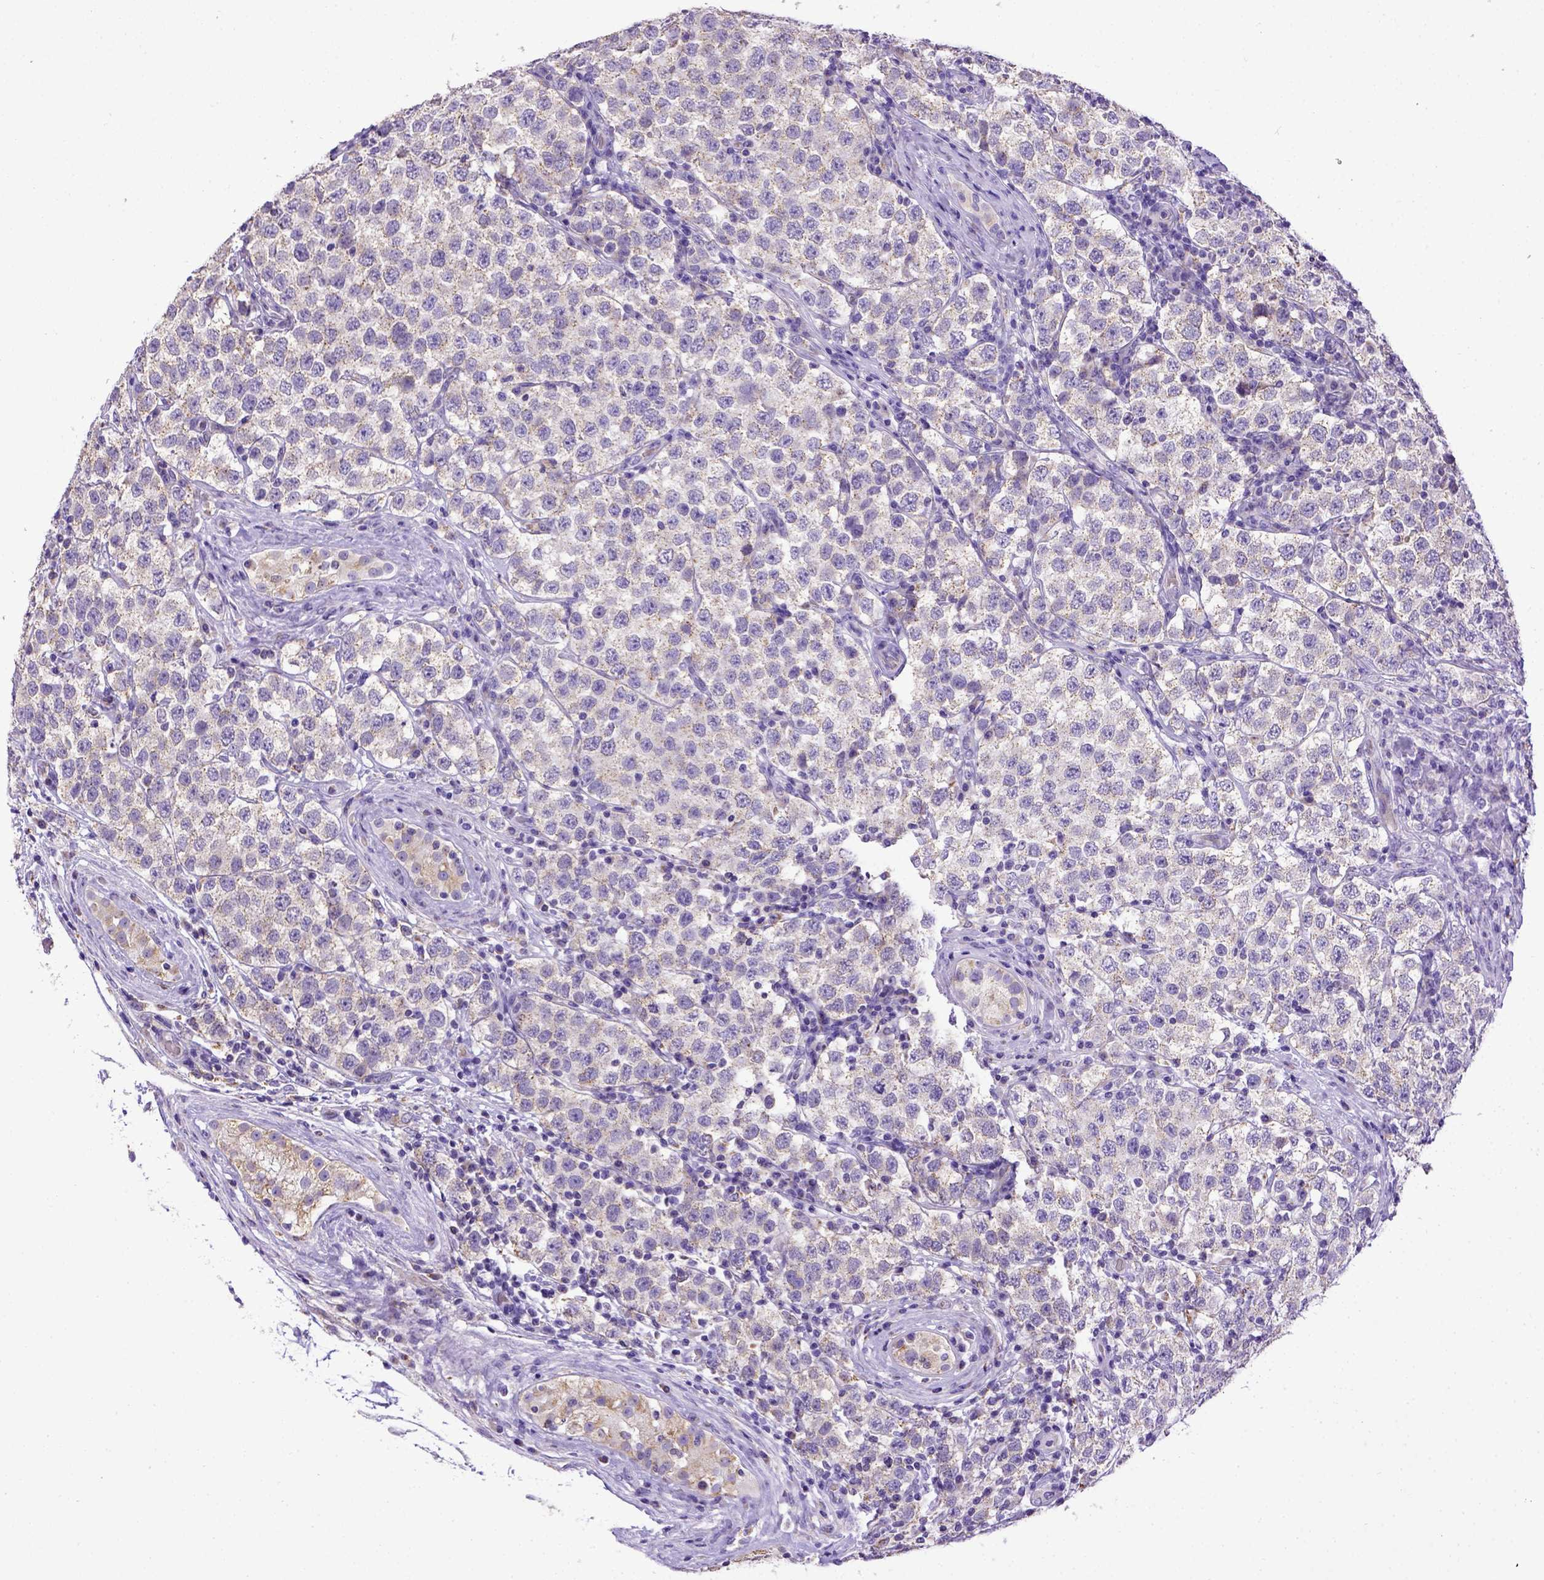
{"staining": {"intensity": "negative", "quantity": "none", "location": "none"}, "tissue": "testis cancer", "cell_type": "Tumor cells", "image_type": "cancer", "snomed": [{"axis": "morphology", "description": "Seminoma, NOS"}, {"axis": "topography", "description": "Testis"}], "caption": "A high-resolution image shows immunohistochemistry (IHC) staining of testis seminoma, which shows no significant positivity in tumor cells.", "gene": "SPEF1", "patient": {"sex": "male", "age": 34}}